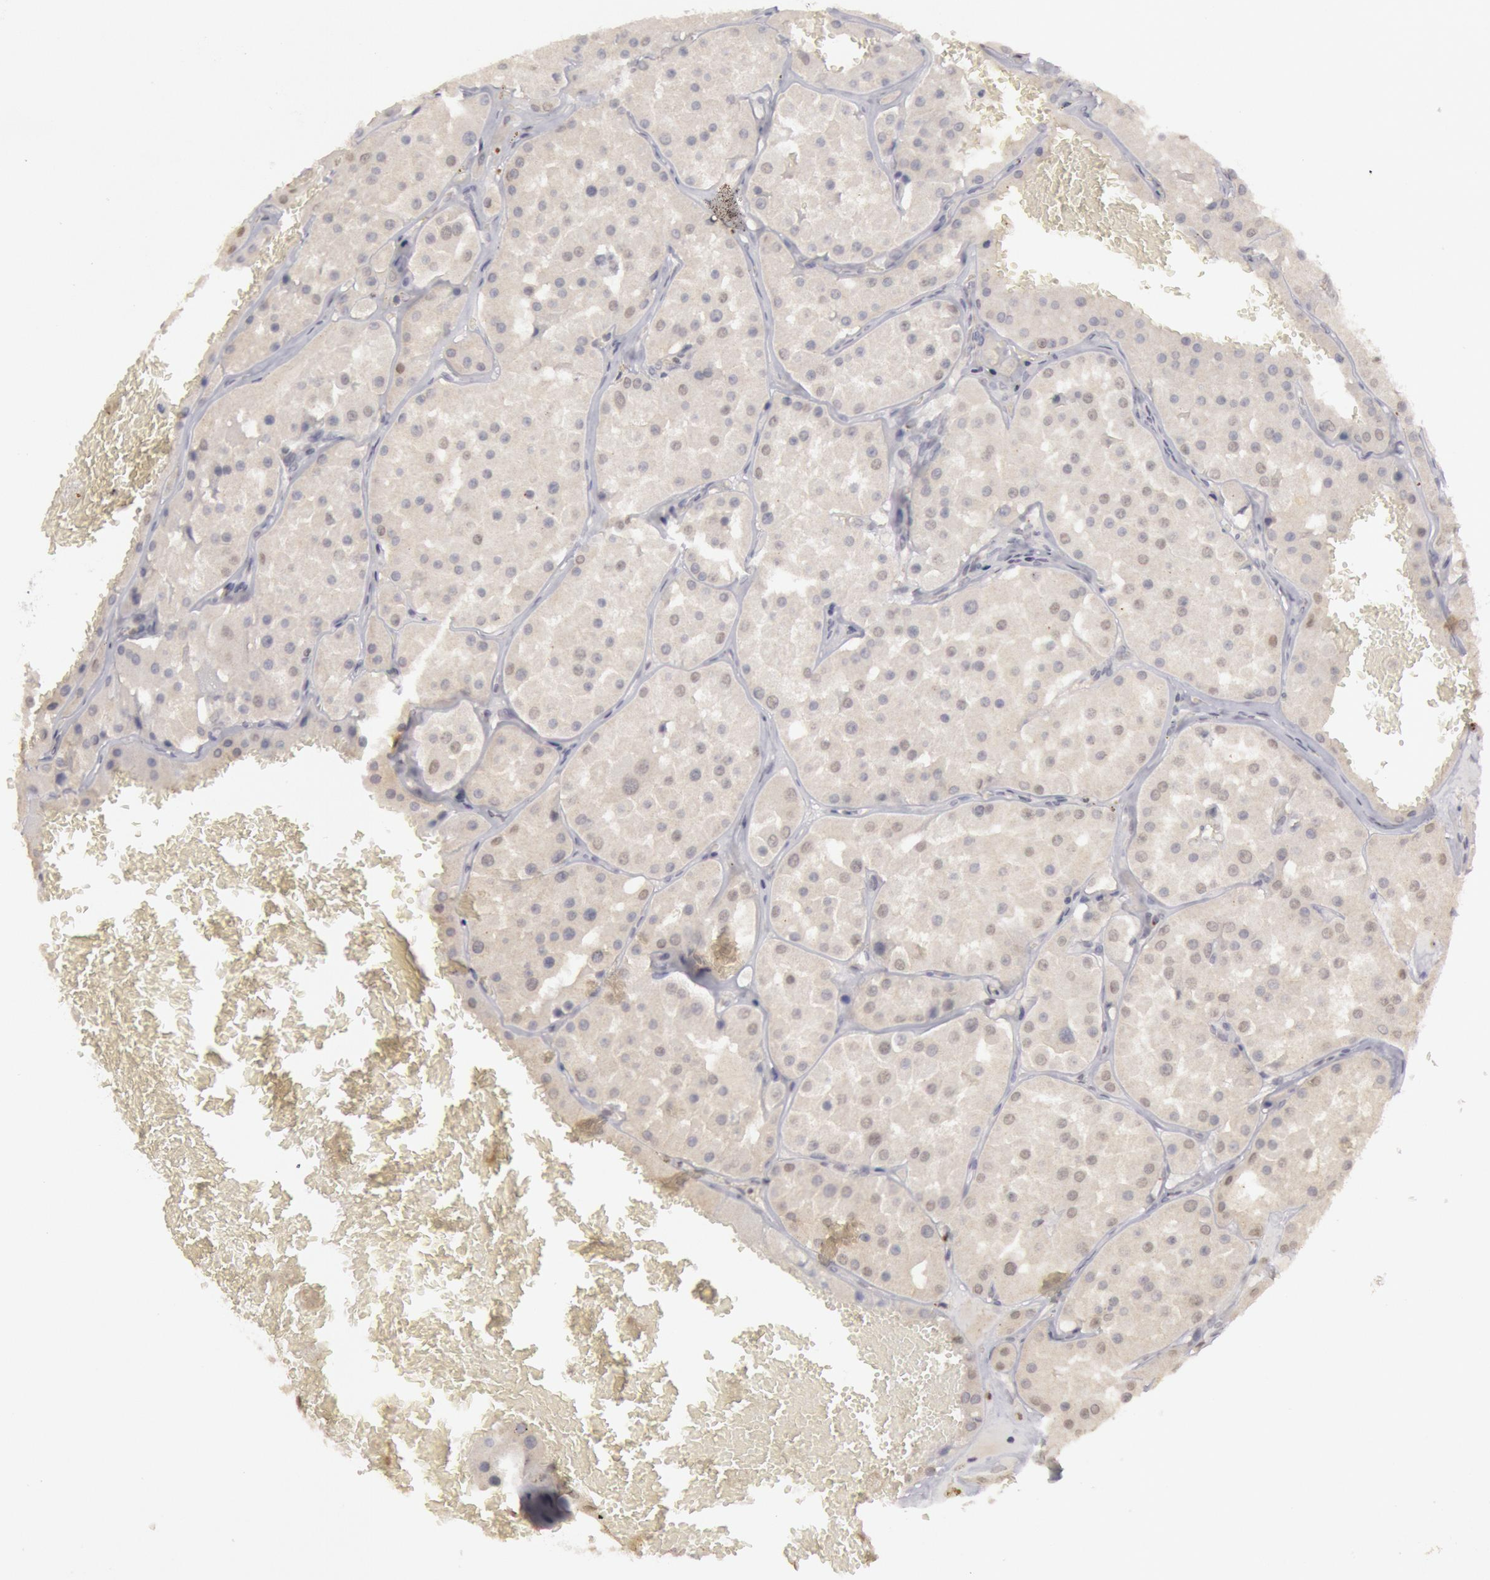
{"staining": {"intensity": "negative", "quantity": "none", "location": "none"}, "tissue": "renal cancer", "cell_type": "Tumor cells", "image_type": "cancer", "snomed": [{"axis": "morphology", "description": "Adenocarcinoma, uncertain malignant potential"}, {"axis": "topography", "description": "Kidney"}], "caption": "Immunohistochemistry (IHC) of adenocarcinoma,  uncertain malignant potential (renal) exhibits no positivity in tumor cells.", "gene": "RIMBP3C", "patient": {"sex": "male", "age": 63}}